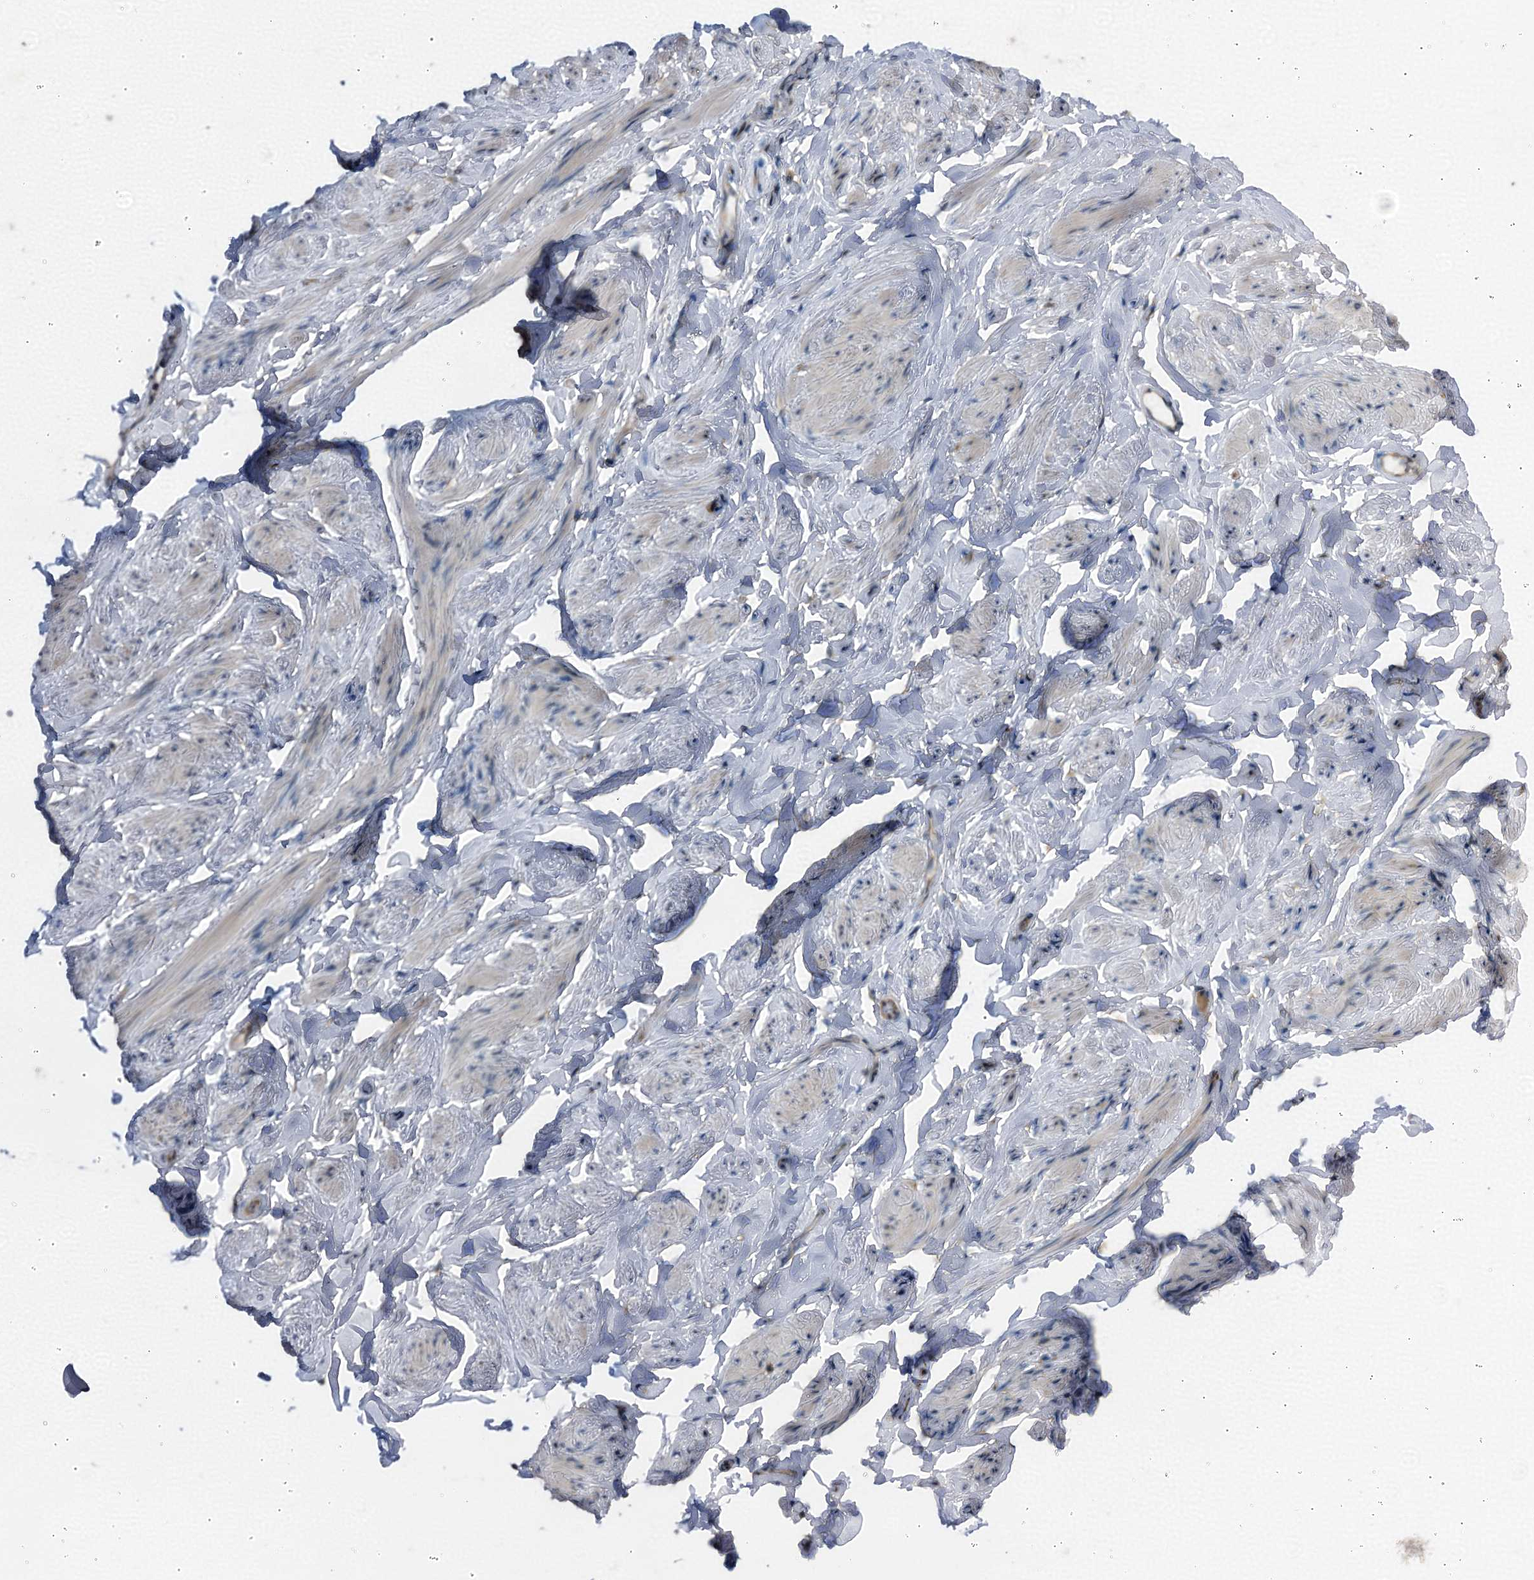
{"staining": {"intensity": "weak", "quantity": "<25%", "location": "cytoplasmic/membranous"}, "tissue": "smooth muscle", "cell_type": "Smooth muscle cells", "image_type": "normal", "snomed": [{"axis": "morphology", "description": "Normal tissue, NOS"}, {"axis": "topography", "description": "Smooth muscle"}, {"axis": "topography", "description": "Peripheral nerve tissue"}], "caption": "The micrograph demonstrates no significant staining in smooth muscle cells of smooth muscle.", "gene": "STARD13", "patient": {"sex": "male", "age": 69}}